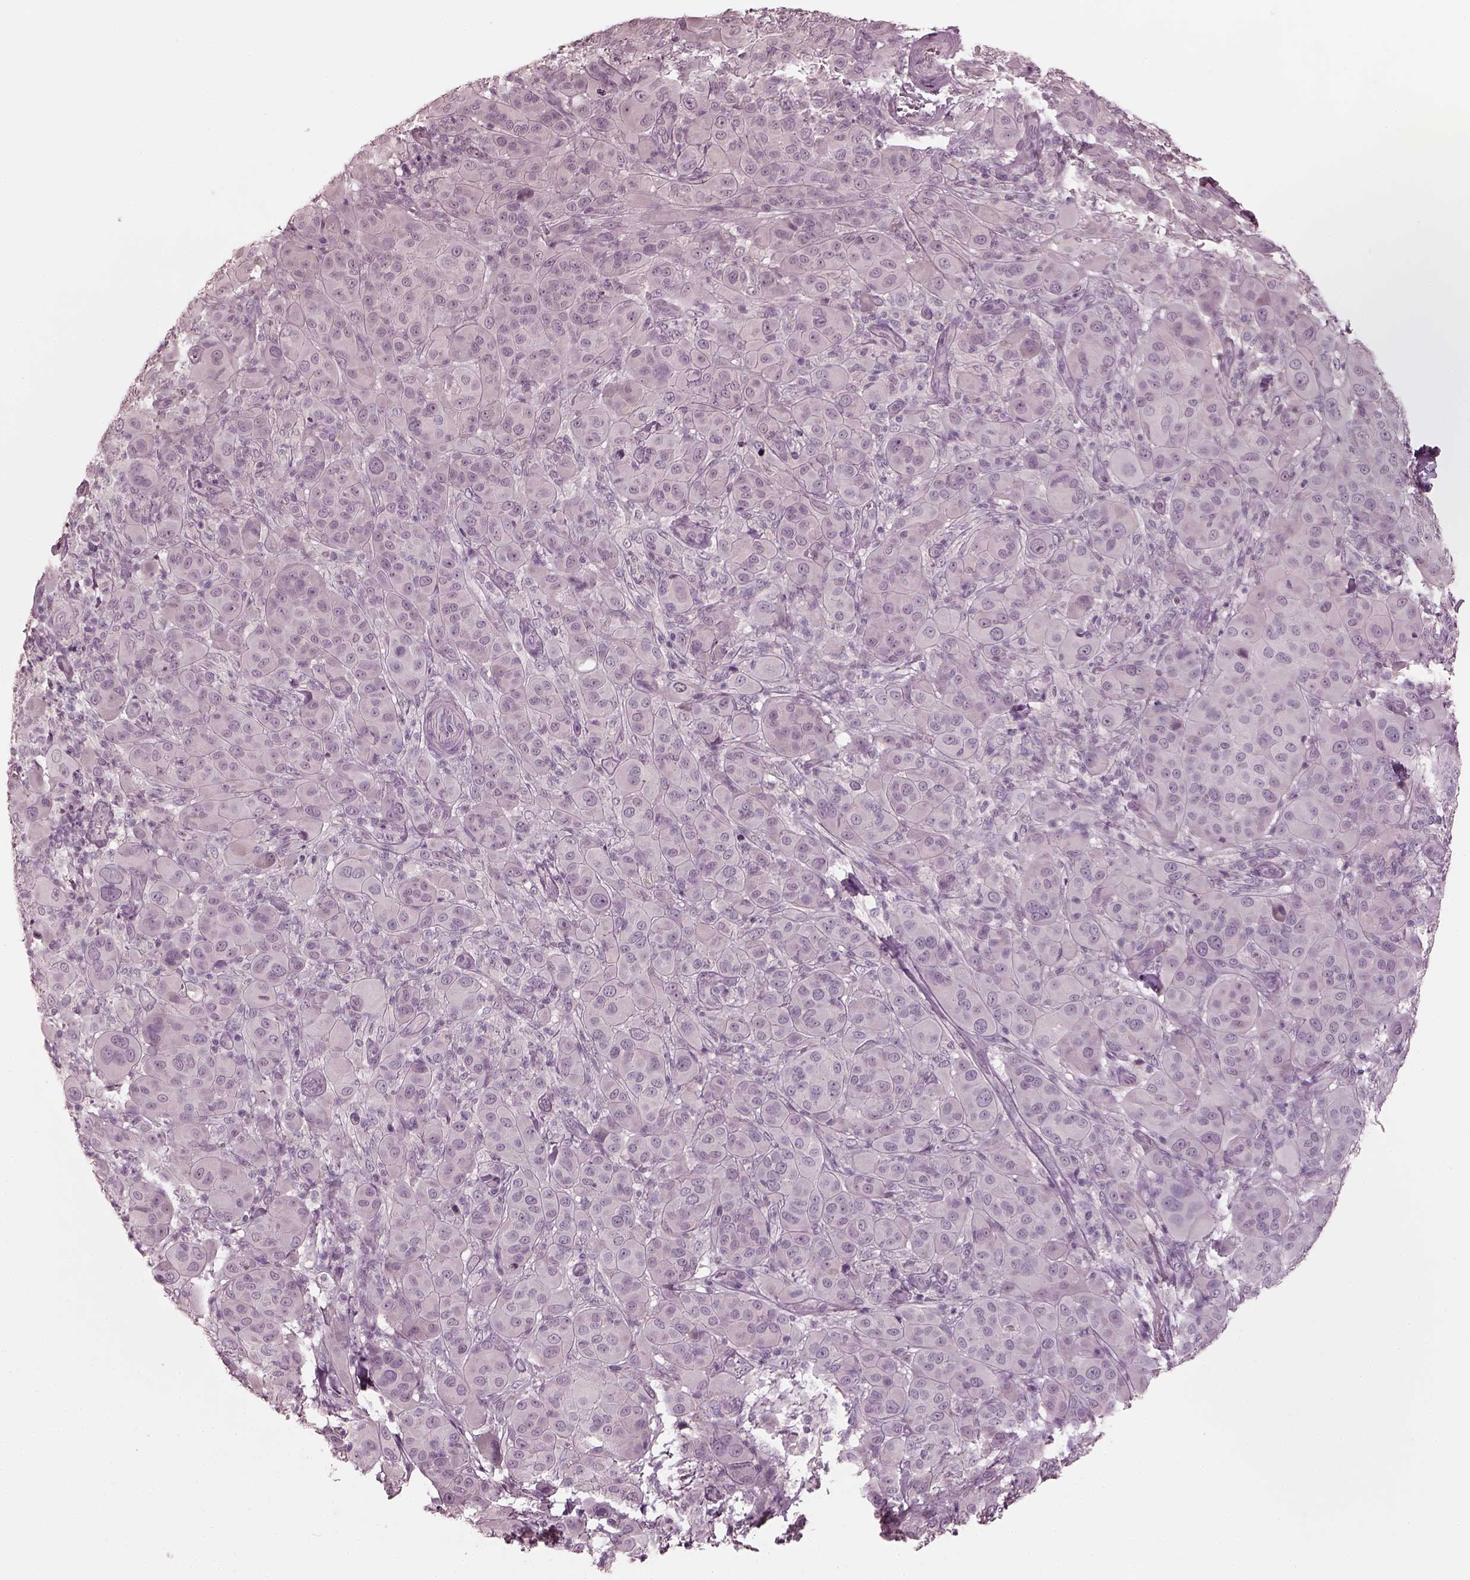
{"staining": {"intensity": "negative", "quantity": "none", "location": "none"}, "tissue": "melanoma", "cell_type": "Tumor cells", "image_type": "cancer", "snomed": [{"axis": "morphology", "description": "Malignant melanoma, NOS"}, {"axis": "topography", "description": "Skin"}], "caption": "Tumor cells show no significant protein positivity in malignant melanoma.", "gene": "RCVRN", "patient": {"sex": "female", "age": 87}}